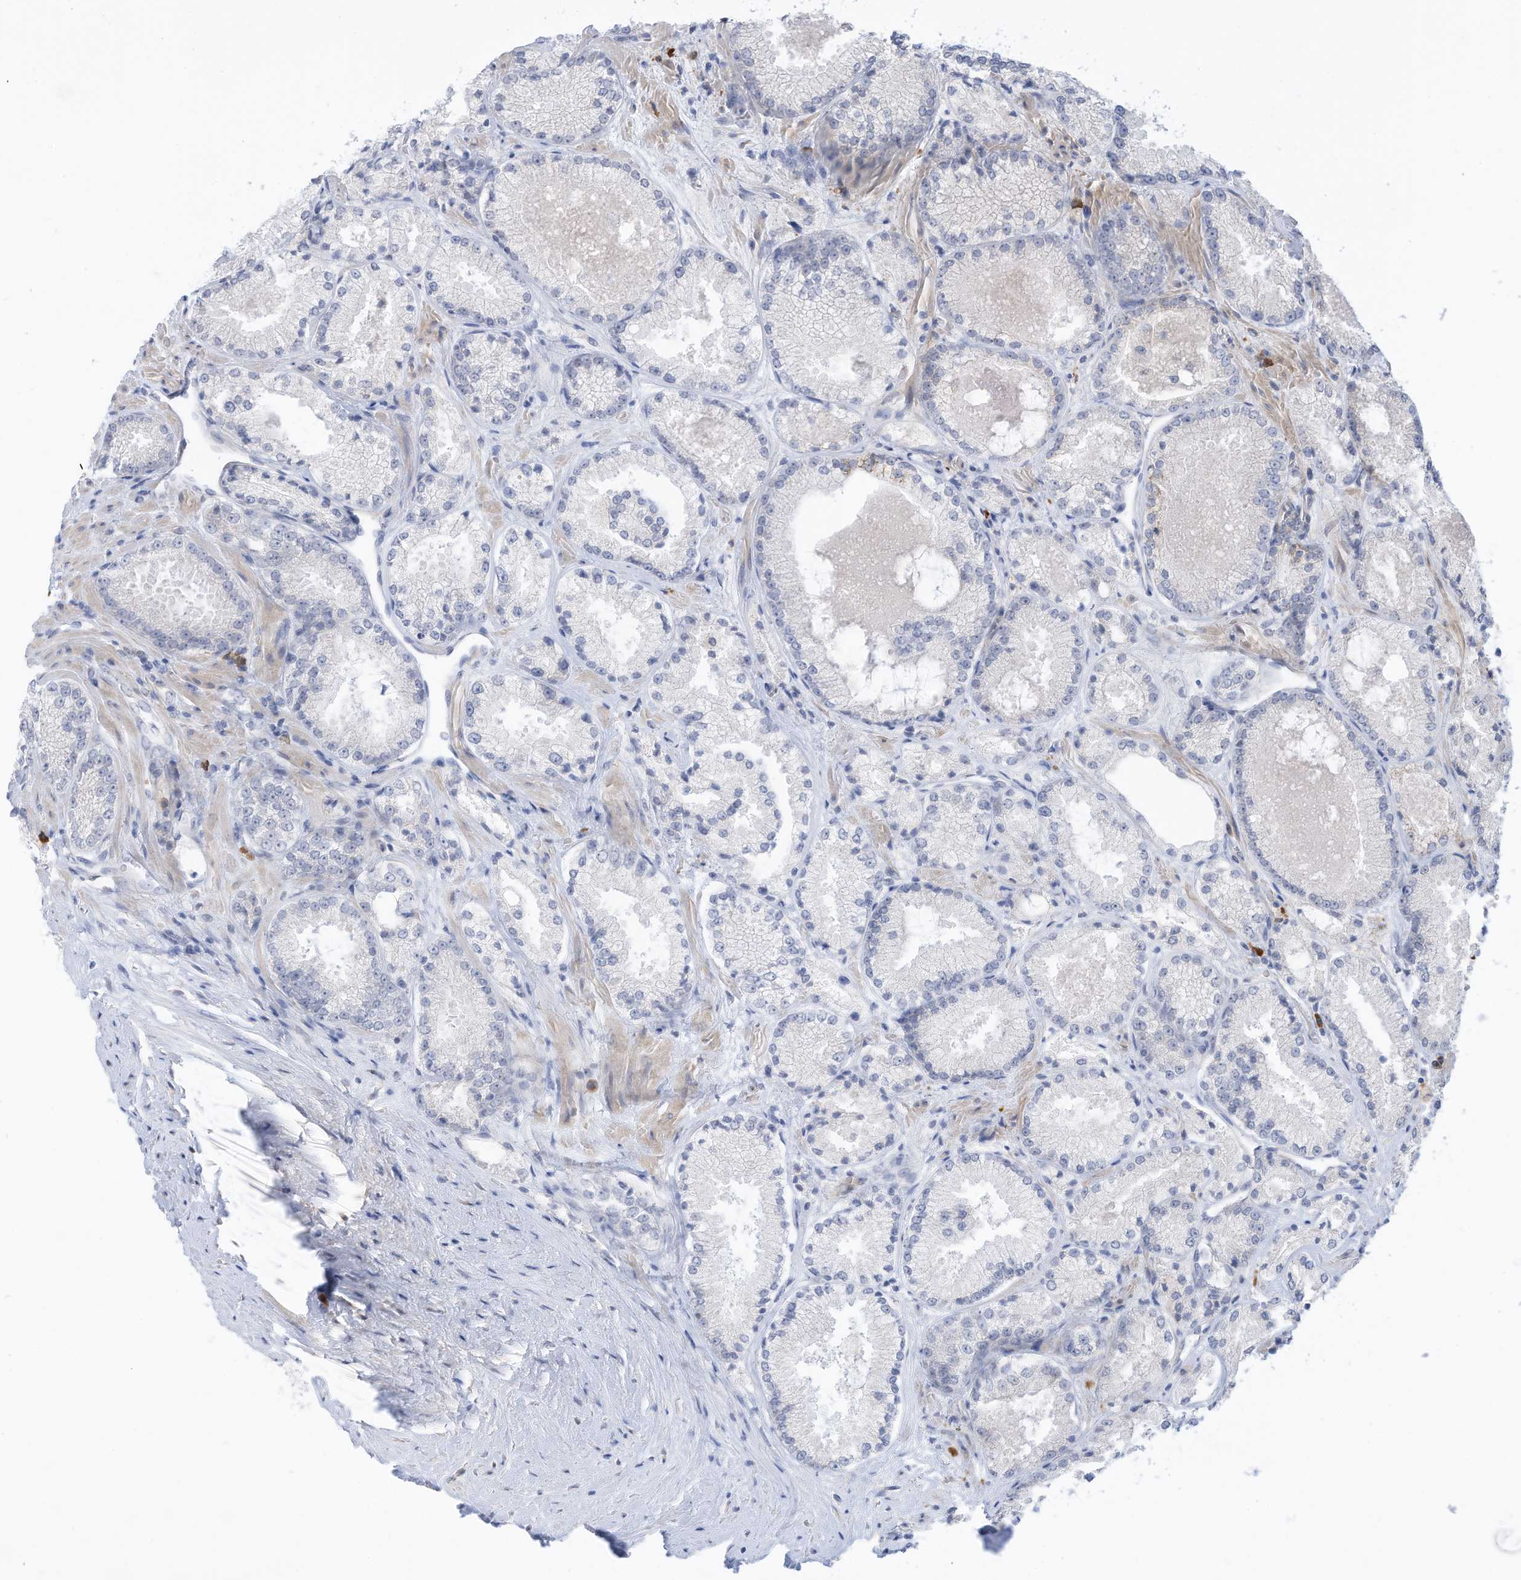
{"staining": {"intensity": "negative", "quantity": "none", "location": "none"}, "tissue": "prostate cancer", "cell_type": "Tumor cells", "image_type": "cancer", "snomed": [{"axis": "morphology", "description": "Adenocarcinoma, High grade"}, {"axis": "topography", "description": "Prostate"}], "caption": "IHC histopathology image of neoplastic tissue: human high-grade adenocarcinoma (prostate) stained with DAB reveals no significant protein positivity in tumor cells.", "gene": "ZNF292", "patient": {"sex": "male", "age": 73}}